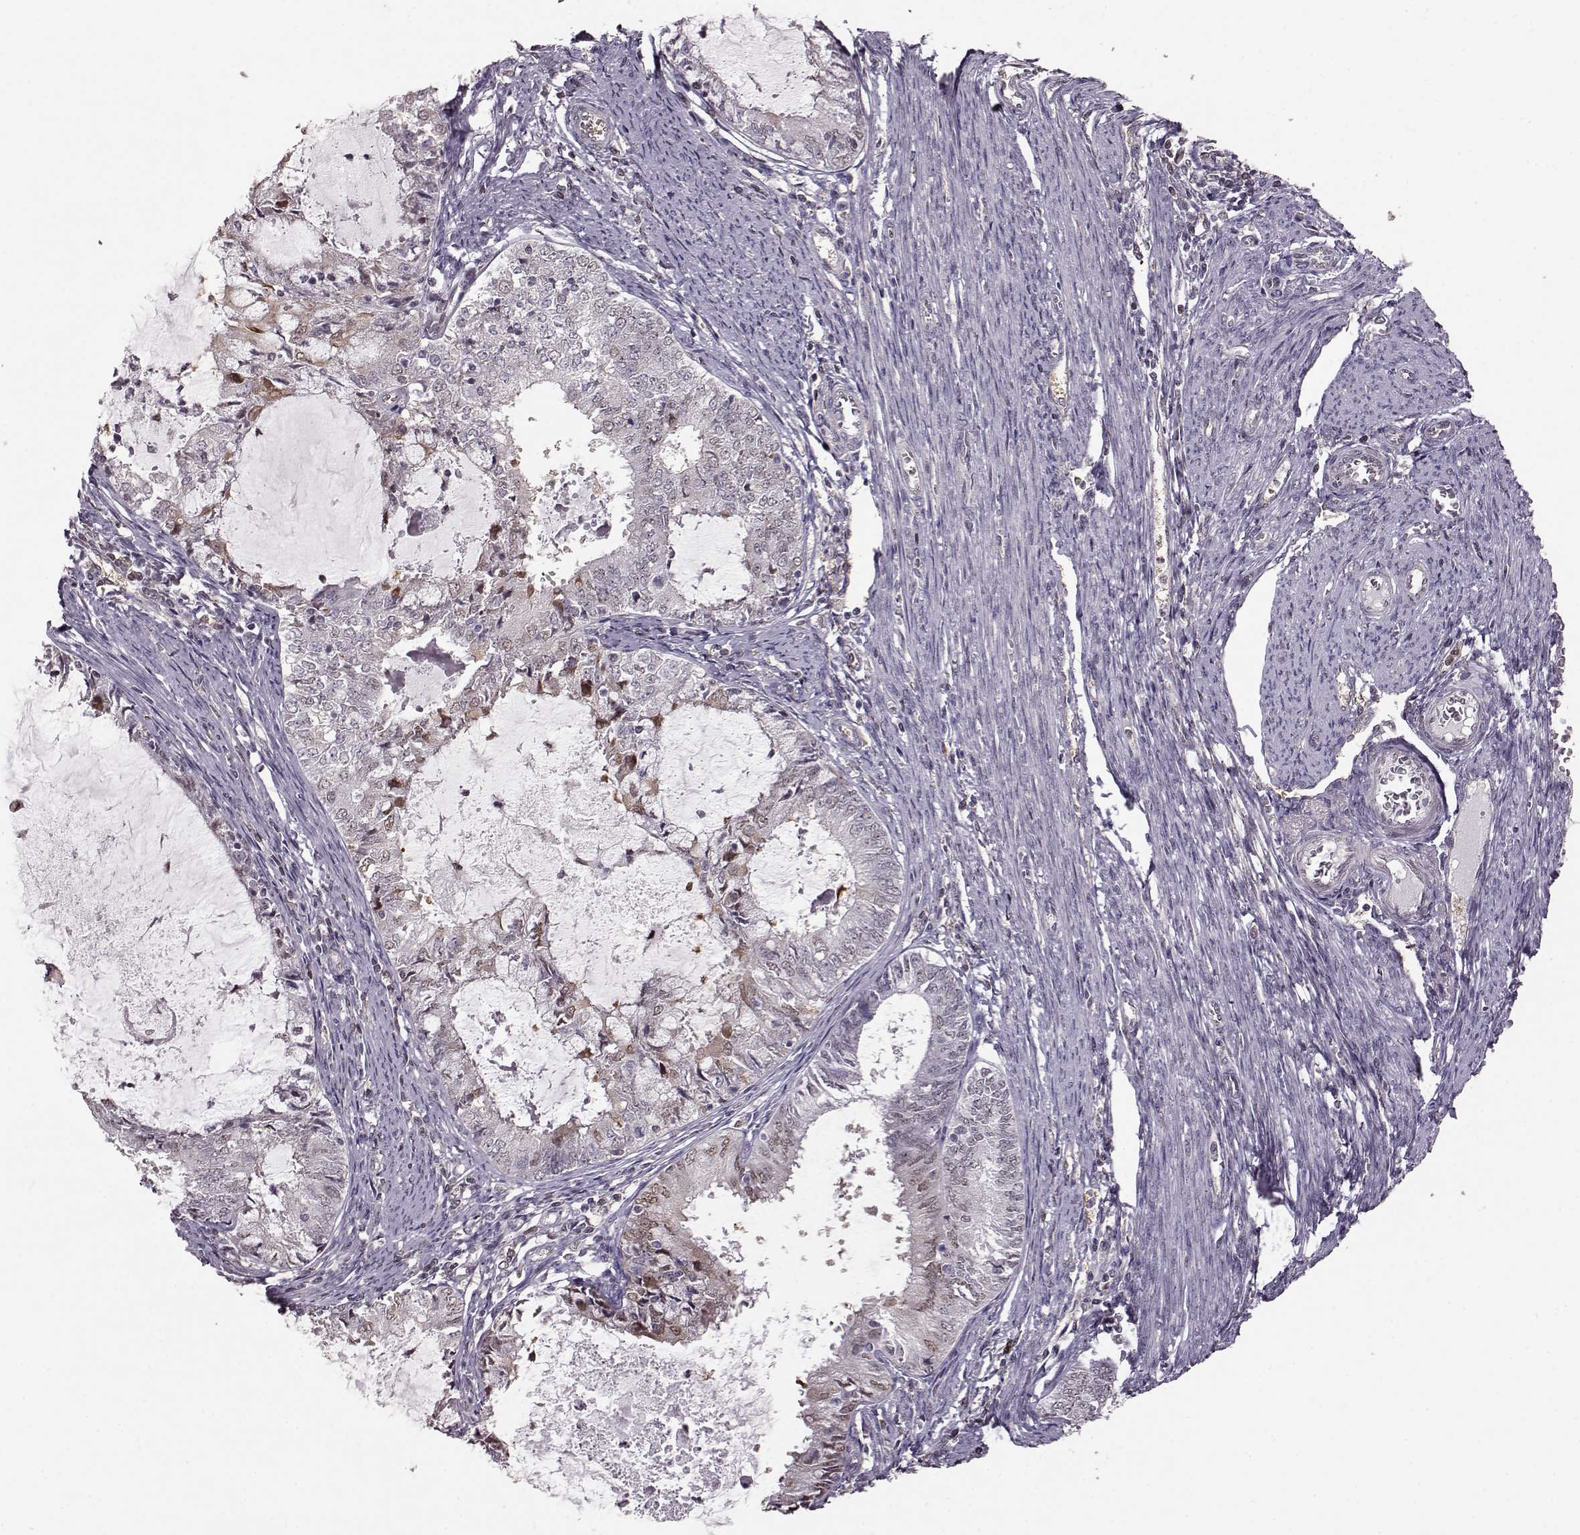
{"staining": {"intensity": "weak", "quantity": "<25%", "location": "nuclear"}, "tissue": "endometrial cancer", "cell_type": "Tumor cells", "image_type": "cancer", "snomed": [{"axis": "morphology", "description": "Adenocarcinoma, NOS"}, {"axis": "topography", "description": "Endometrium"}], "caption": "The image demonstrates no significant staining in tumor cells of endometrial adenocarcinoma.", "gene": "KLF6", "patient": {"sex": "female", "age": 57}}